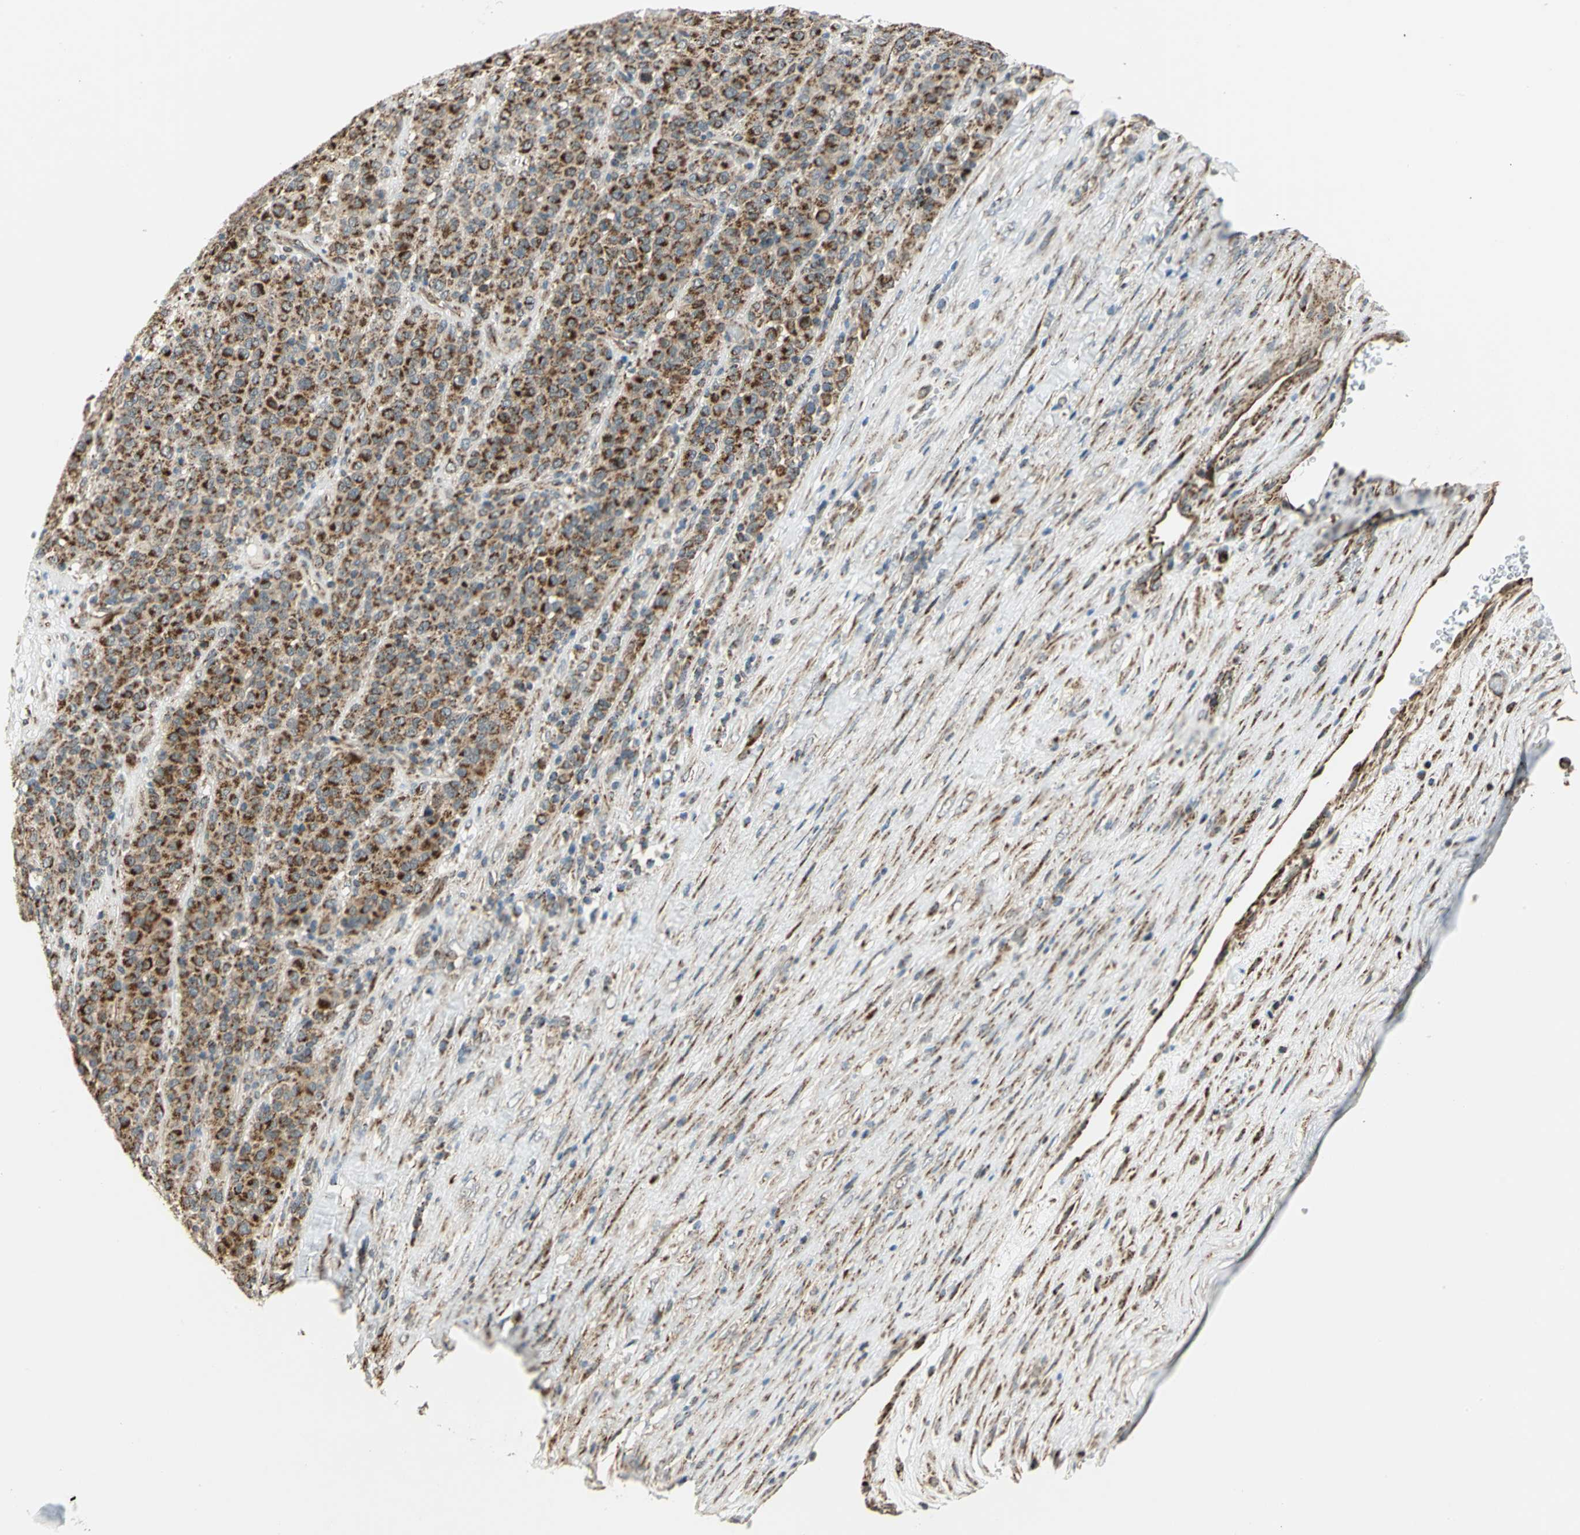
{"staining": {"intensity": "strong", "quantity": ">75%", "location": "cytoplasmic/membranous"}, "tissue": "melanoma", "cell_type": "Tumor cells", "image_type": "cancer", "snomed": [{"axis": "morphology", "description": "Malignant melanoma, Metastatic site"}, {"axis": "topography", "description": "Pancreas"}], "caption": "Tumor cells exhibit strong cytoplasmic/membranous staining in approximately >75% of cells in malignant melanoma (metastatic site). Ihc stains the protein in brown and the nuclei are stained blue.", "gene": "MRPS22", "patient": {"sex": "female", "age": 30}}